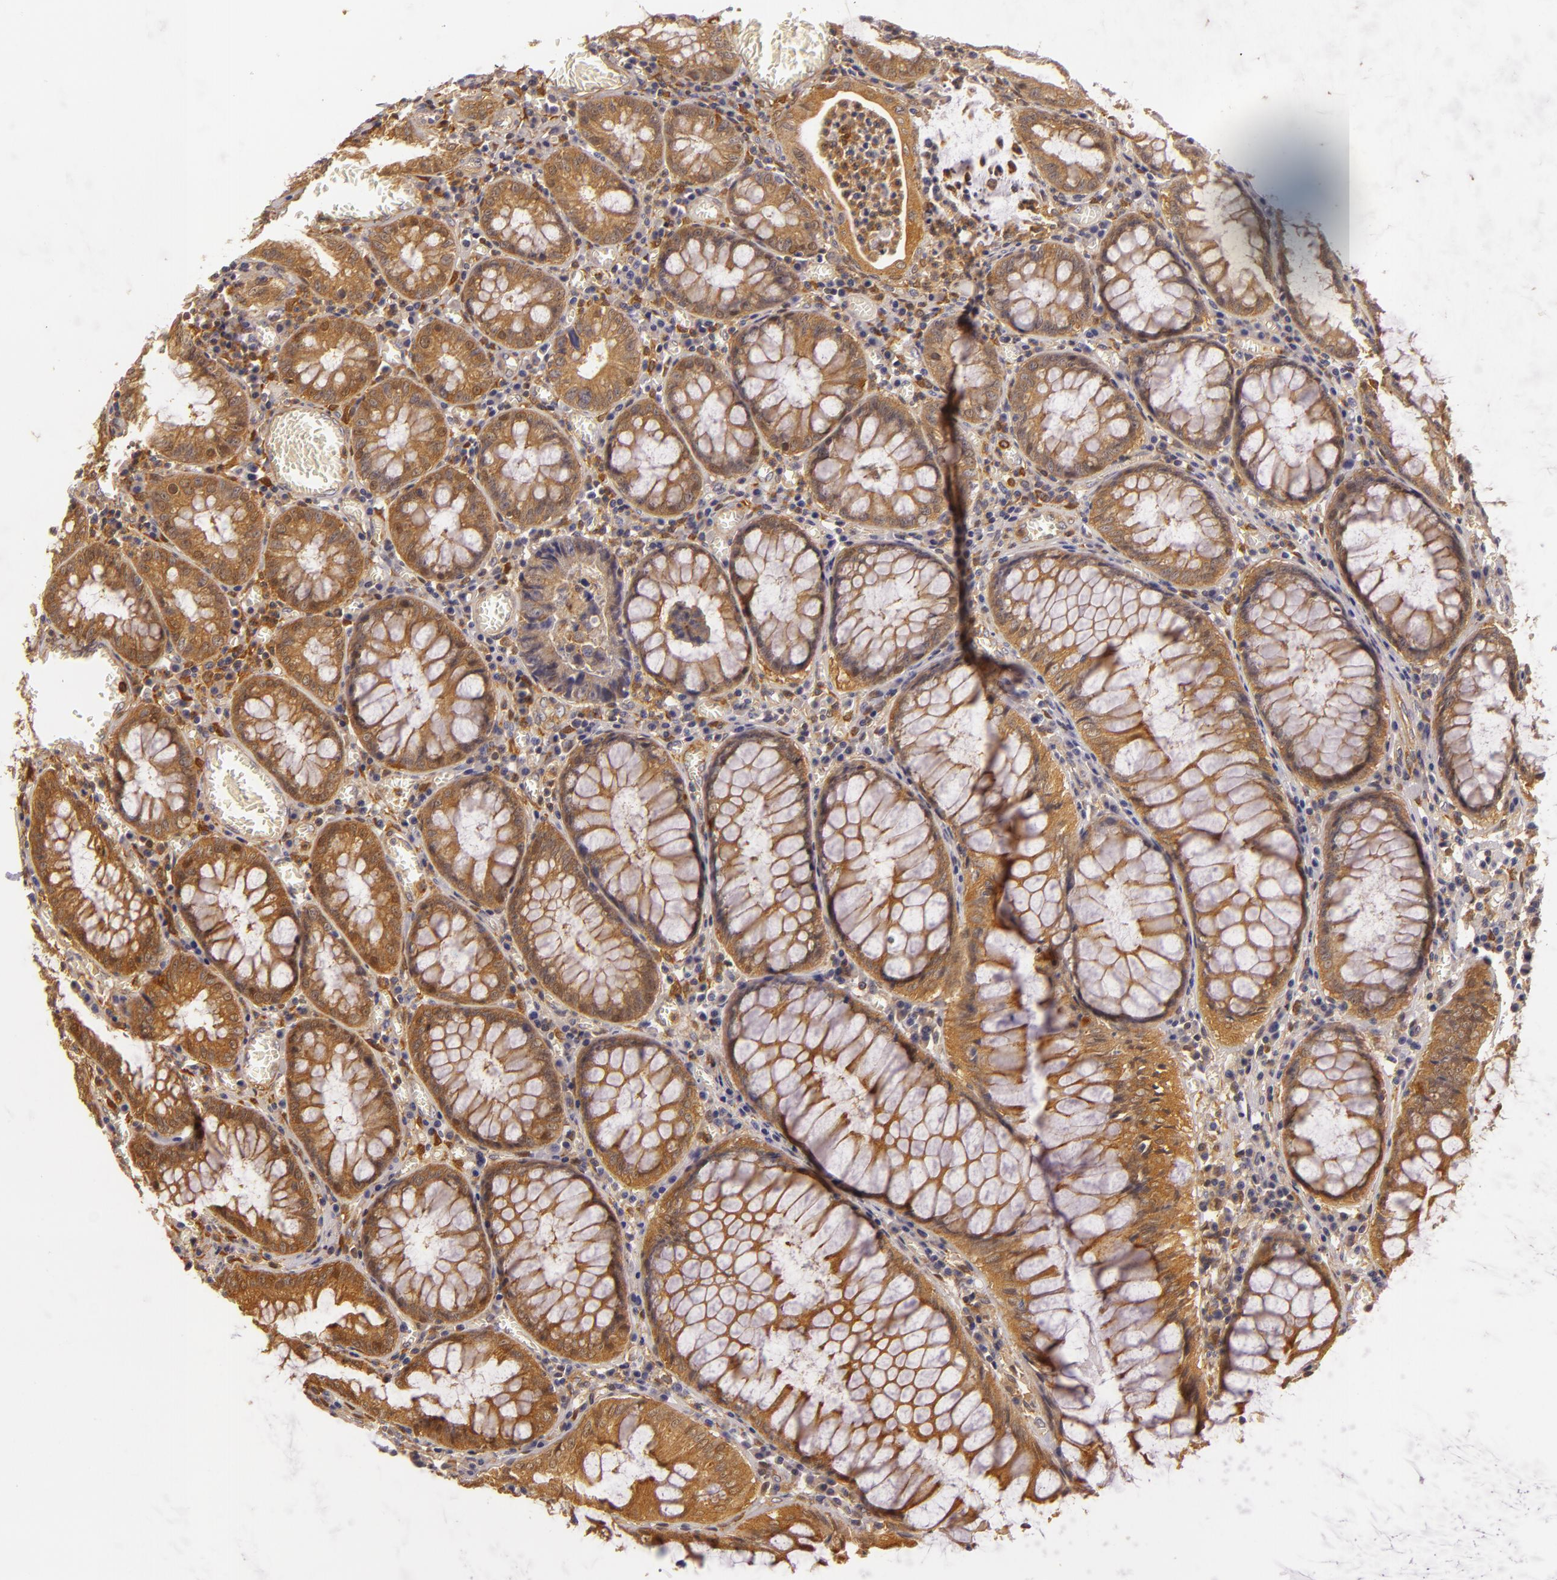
{"staining": {"intensity": "strong", "quantity": ">75%", "location": "cytoplasmic/membranous"}, "tissue": "colorectal cancer", "cell_type": "Tumor cells", "image_type": "cancer", "snomed": [{"axis": "morphology", "description": "Adenocarcinoma, NOS"}, {"axis": "topography", "description": "Rectum"}], "caption": "Protein analysis of adenocarcinoma (colorectal) tissue reveals strong cytoplasmic/membranous positivity in about >75% of tumor cells. The staining was performed using DAB (3,3'-diaminobenzidine), with brown indicating positive protein expression. Nuclei are stained blue with hematoxylin.", "gene": "TOM1", "patient": {"sex": "female", "age": 98}}